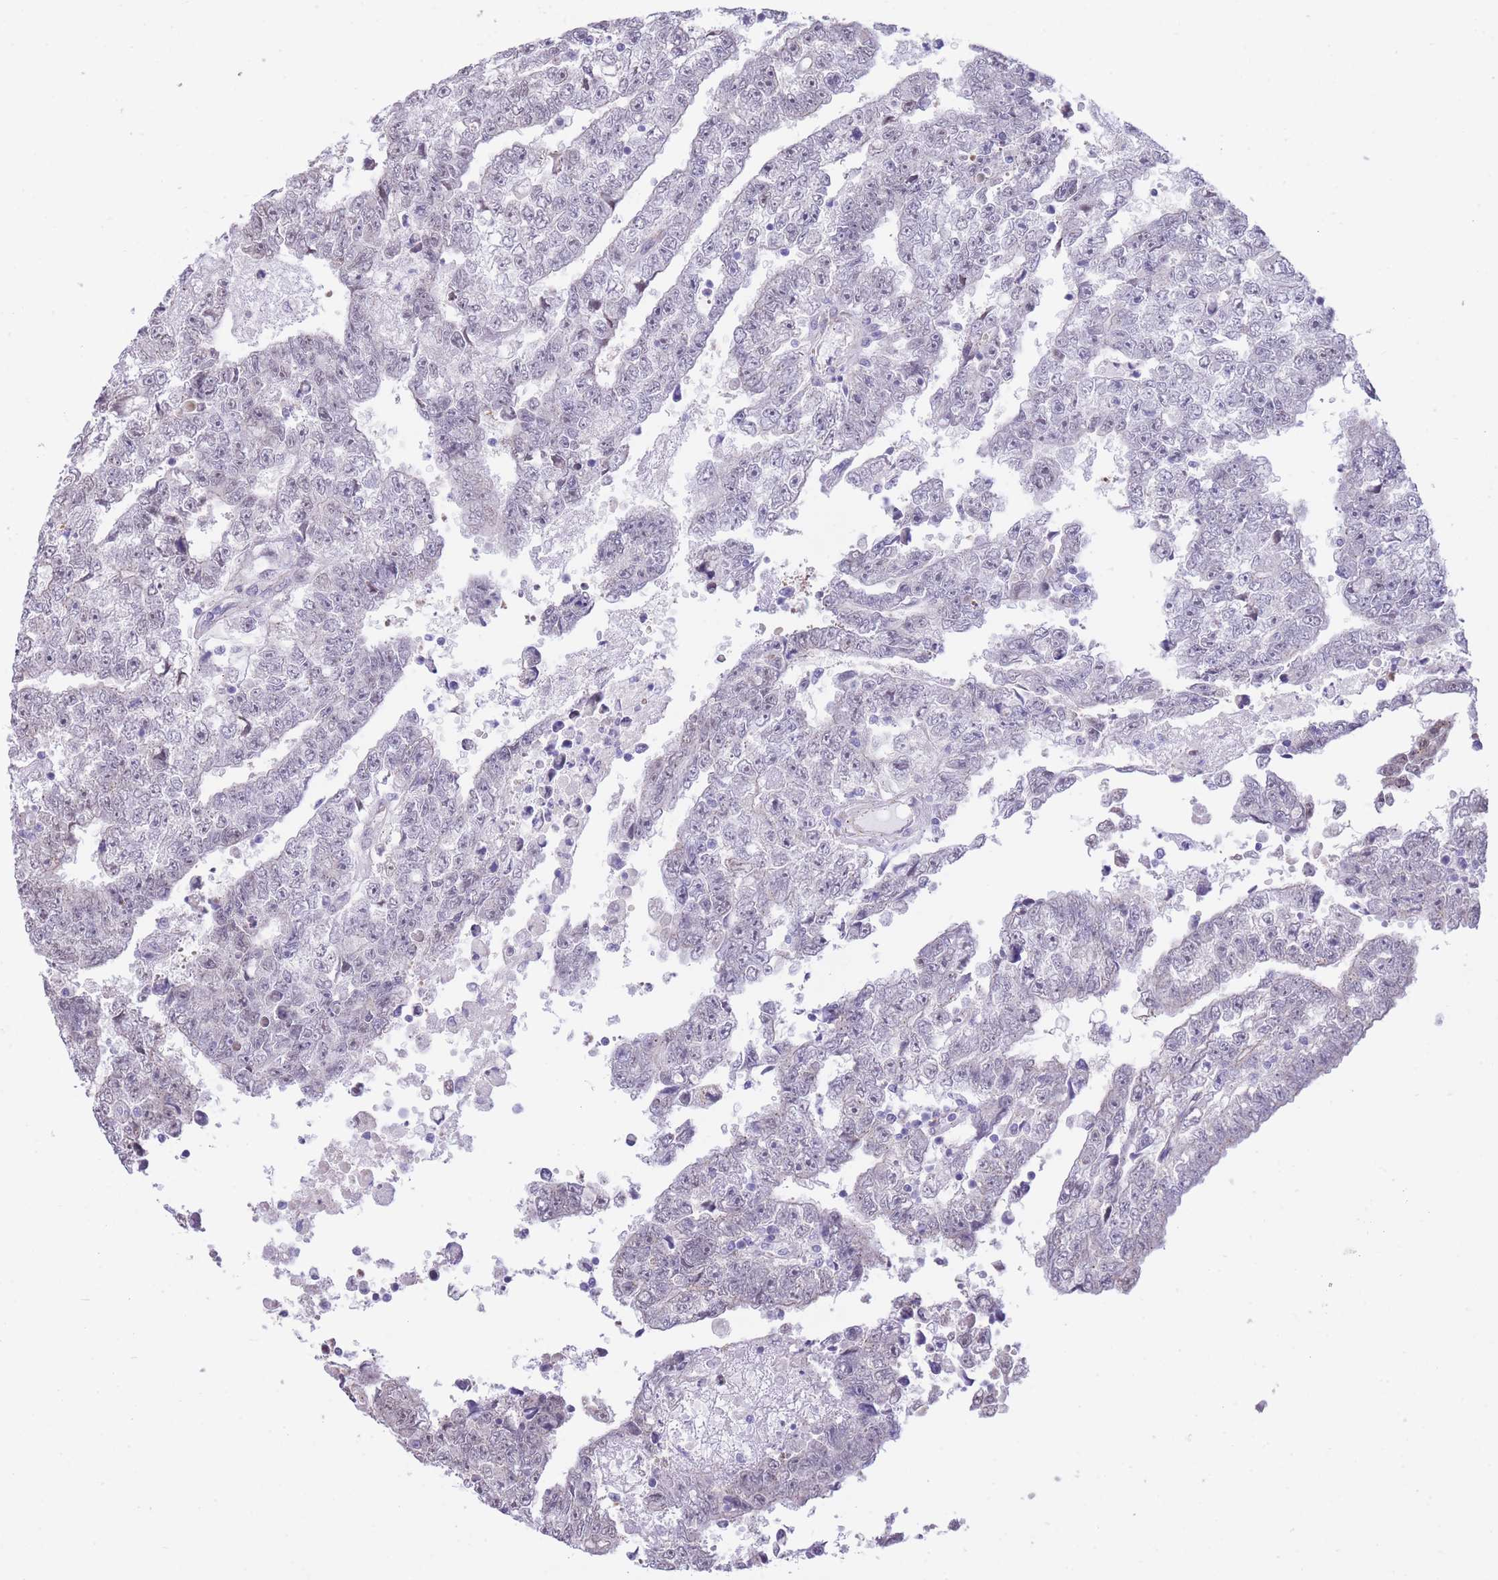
{"staining": {"intensity": "weak", "quantity": "25%-75%", "location": "nuclear"}, "tissue": "testis cancer", "cell_type": "Tumor cells", "image_type": "cancer", "snomed": [{"axis": "morphology", "description": "Carcinoma, Embryonal, NOS"}, {"axis": "topography", "description": "Testis"}], "caption": "Weak nuclear staining is seen in approximately 25%-75% of tumor cells in testis embryonal carcinoma.", "gene": "PSG8", "patient": {"sex": "male", "age": 25}}